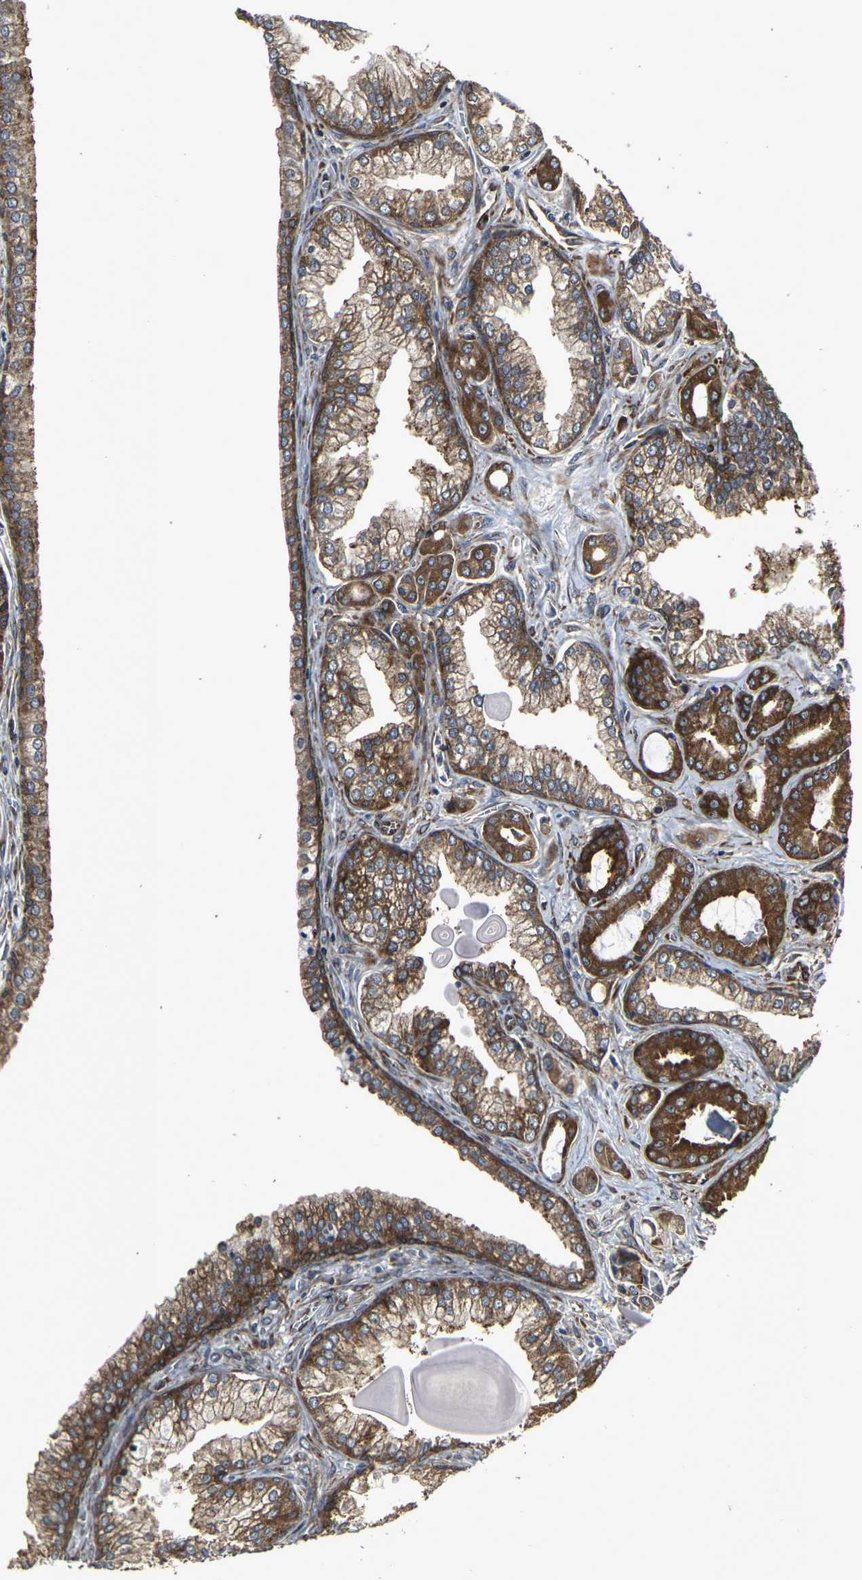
{"staining": {"intensity": "strong", "quantity": ">75%", "location": "cytoplasmic/membranous"}, "tissue": "prostate cancer", "cell_type": "Tumor cells", "image_type": "cancer", "snomed": [{"axis": "morphology", "description": "Adenocarcinoma, Low grade"}, {"axis": "topography", "description": "Prostate"}], "caption": "Protein staining of prostate cancer (low-grade adenocarcinoma) tissue demonstrates strong cytoplasmic/membranous staining in about >75% of tumor cells.", "gene": "MARCHF2", "patient": {"sex": "male", "age": 59}}